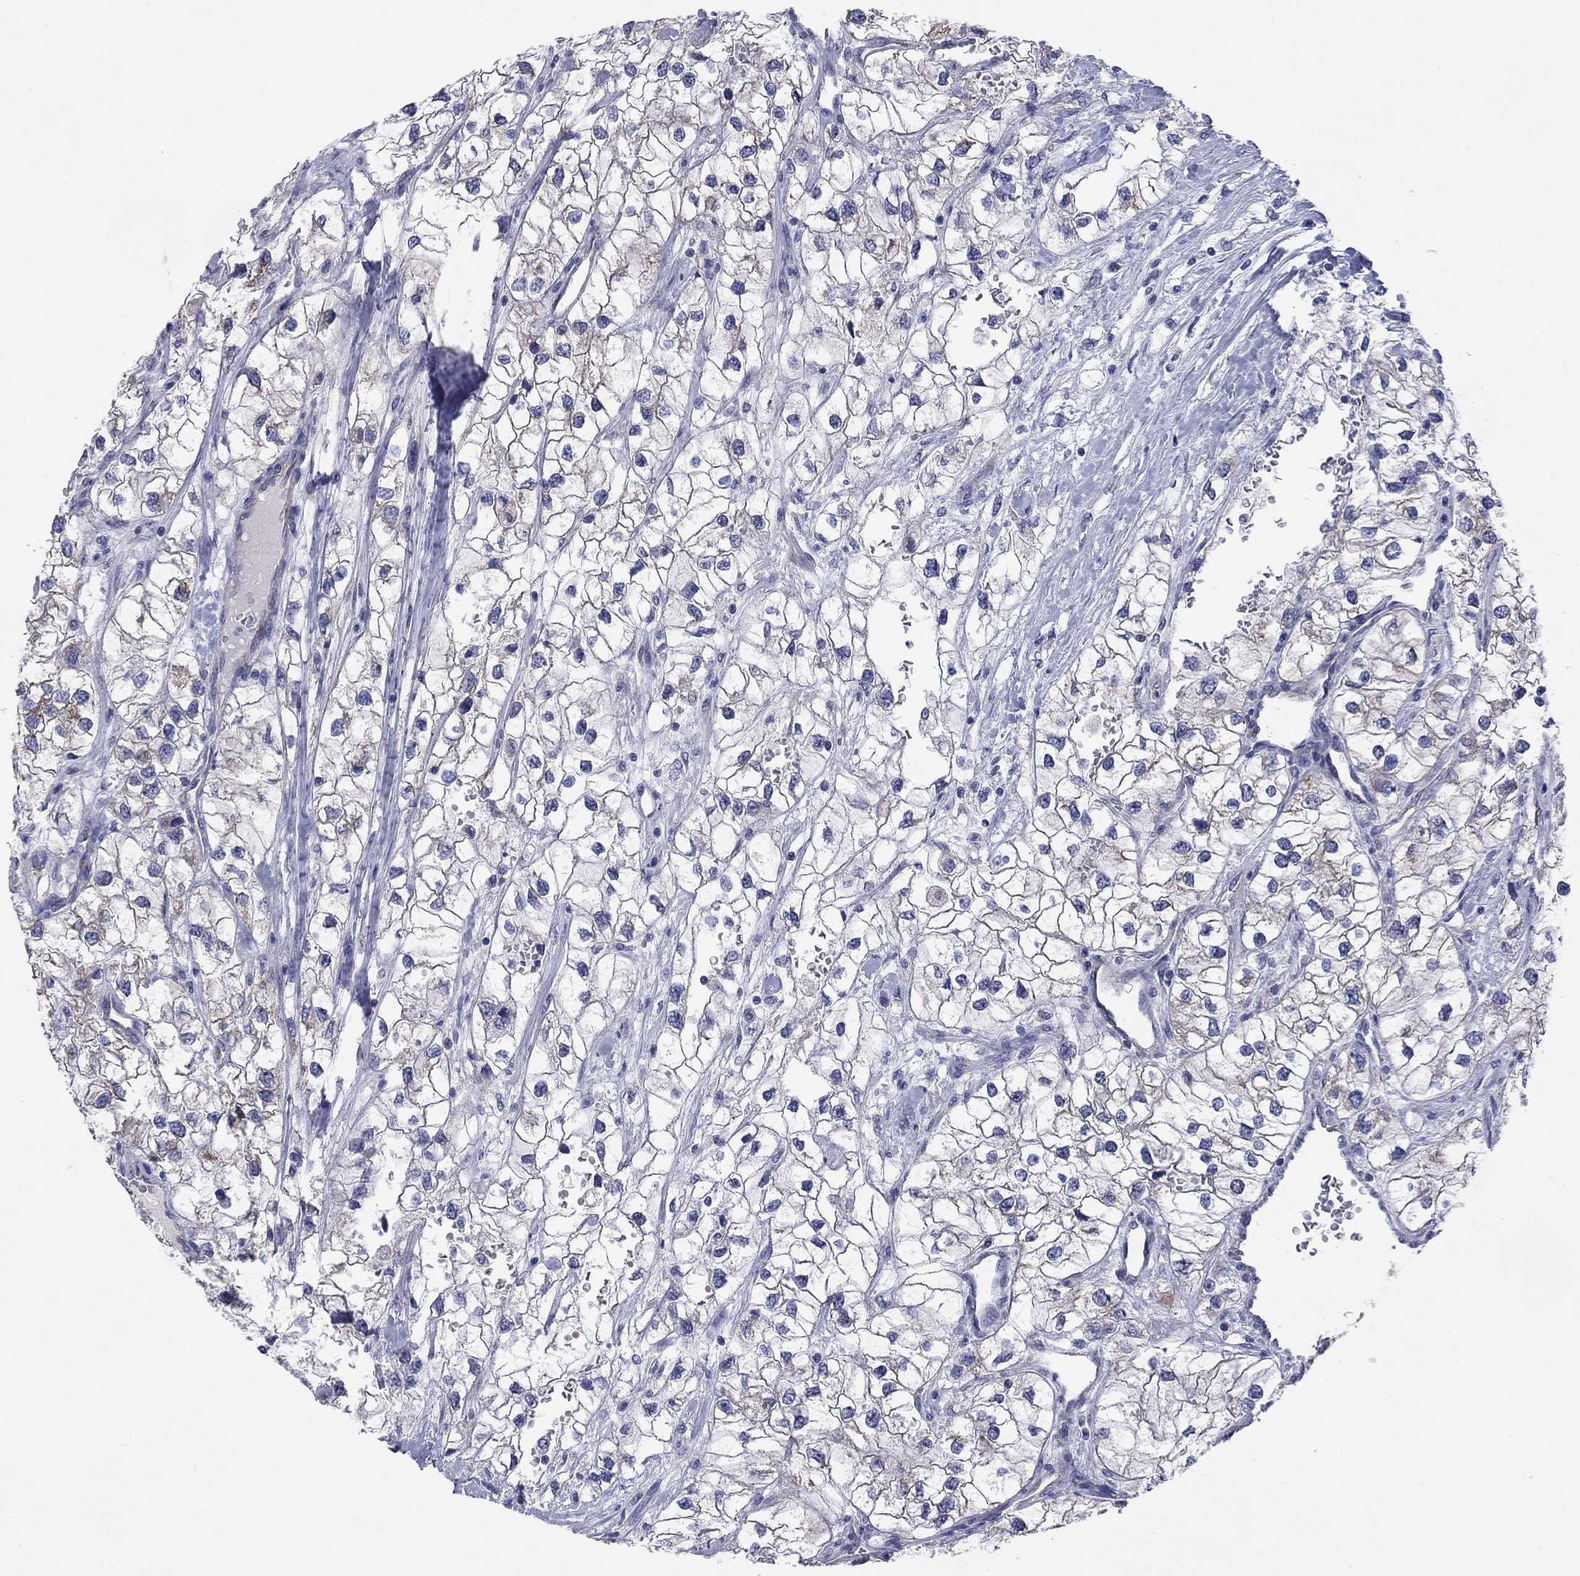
{"staining": {"intensity": "moderate", "quantity": "<25%", "location": "cytoplasmic/membranous"}, "tissue": "renal cancer", "cell_type": "Tumor cells", "image_type": "cancer", "snomed": [{"axis": "morphology", "description": "Adenocarcinoma, NOS"}, {"axis": "topography", "description": "Kidney"}], "caption": "Protein expression analysis of adenocarcinoma (renal) displays moderate cytoplasmic/membranous staining in approximately <25% of tumor cells.", "gene": "MGST3", "patient": {"sex": "male", "age": 59}}